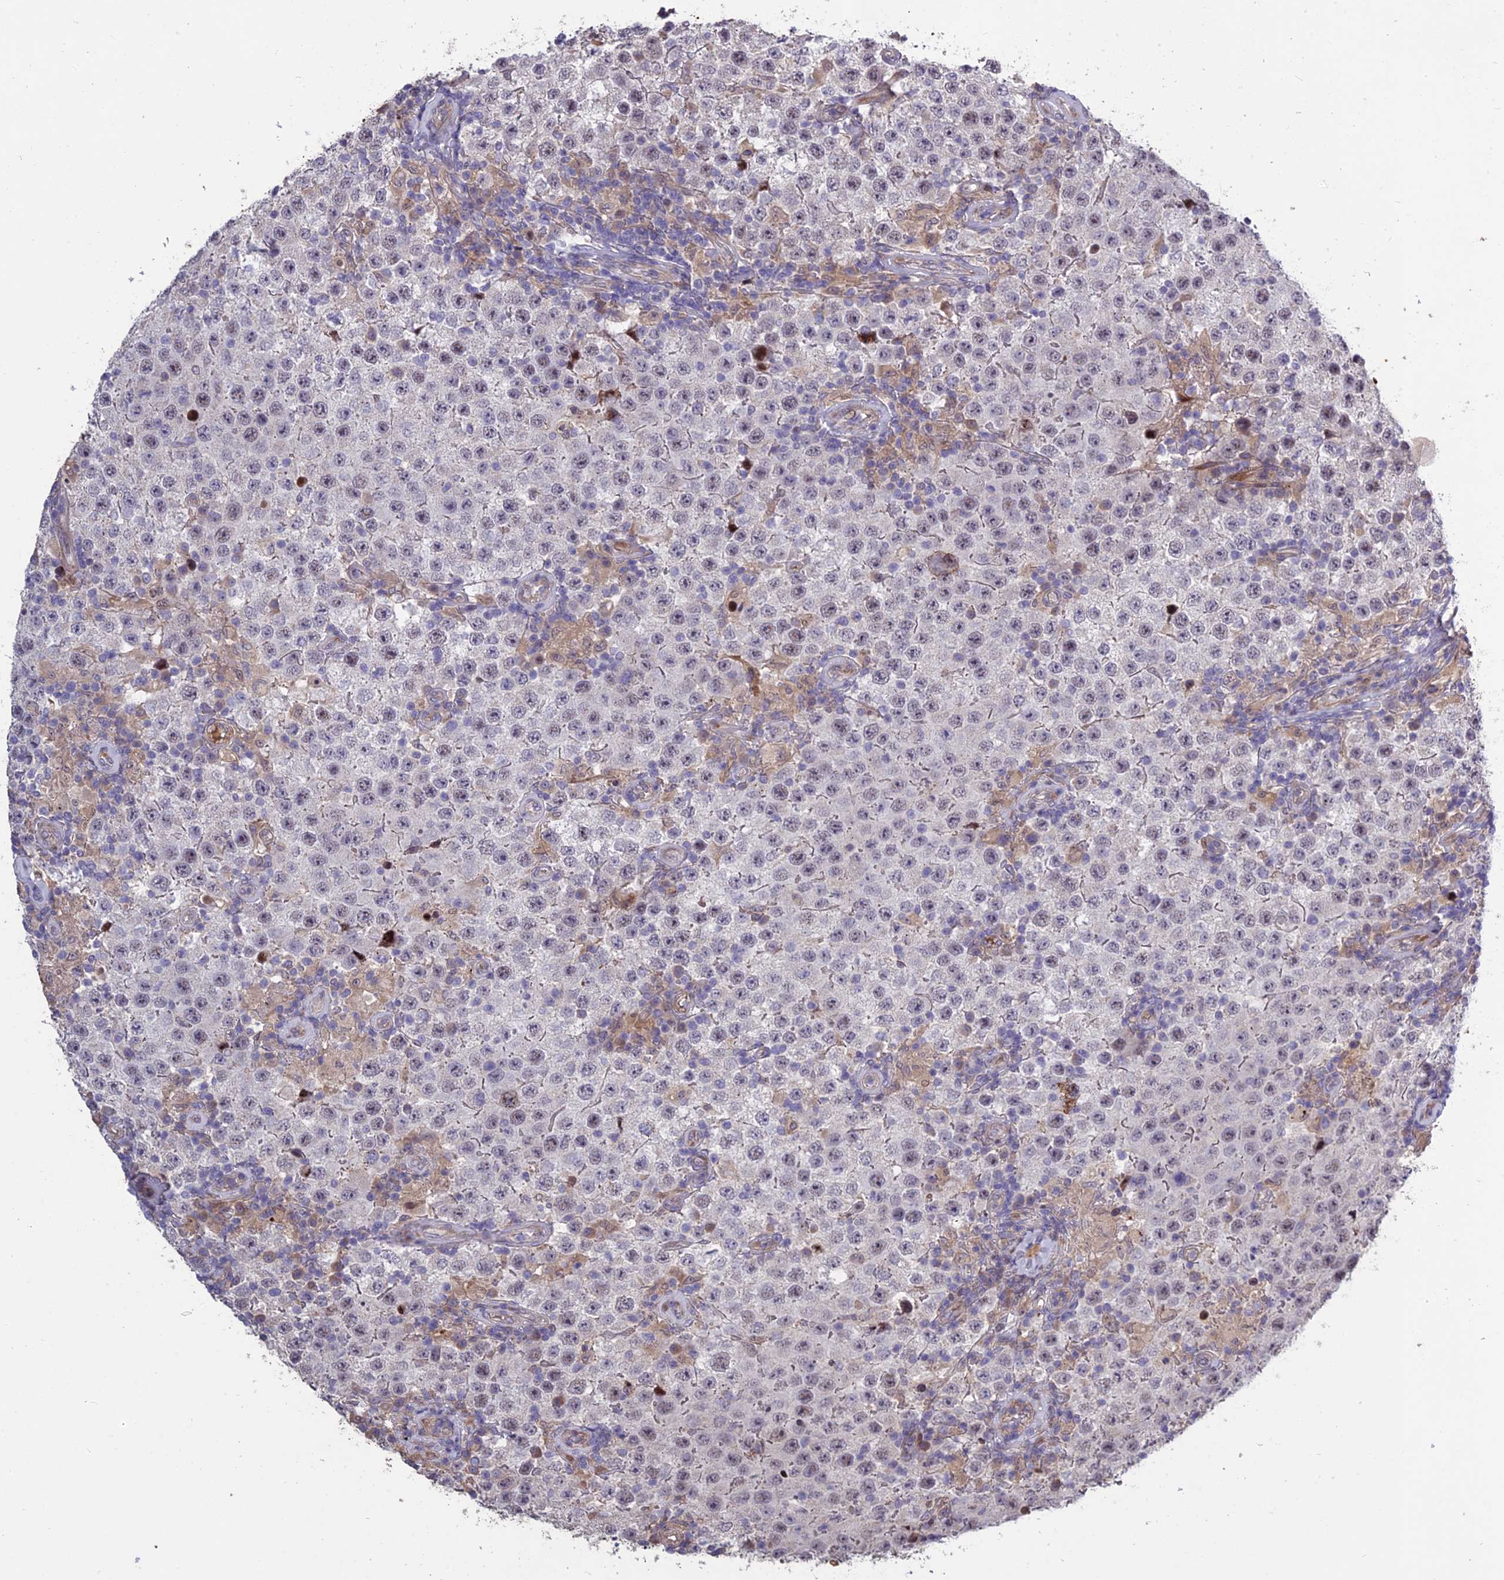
{"staining": {"intensity": "weak", "quantity": "<25%", "location": "nuclear"}, "tissue": "testis cancer", "cell_type": "Tumor cells", "image_type": "cancer", "snomed": [{"axis": "morphology", "description": "Normal tissue, NOS"}, {"axis": "morphology", "description": "Urothelial carcinoma, High grade"}, {"axis": "morphology", "description": "Seminoma, NOS"}, {"axis": "morphology", "description": "Carcinoma, Embryonal, NOS"}, {"axis": "topography", "description": "Urinary bladder"}, {"axis": "topography", "description": "Testis"}], "caption": "Tumor cells show no significant staining in embryonal carcinoma (testis).", "gene": "SPG21", "patient": {"sex": "male", "age": 41}}